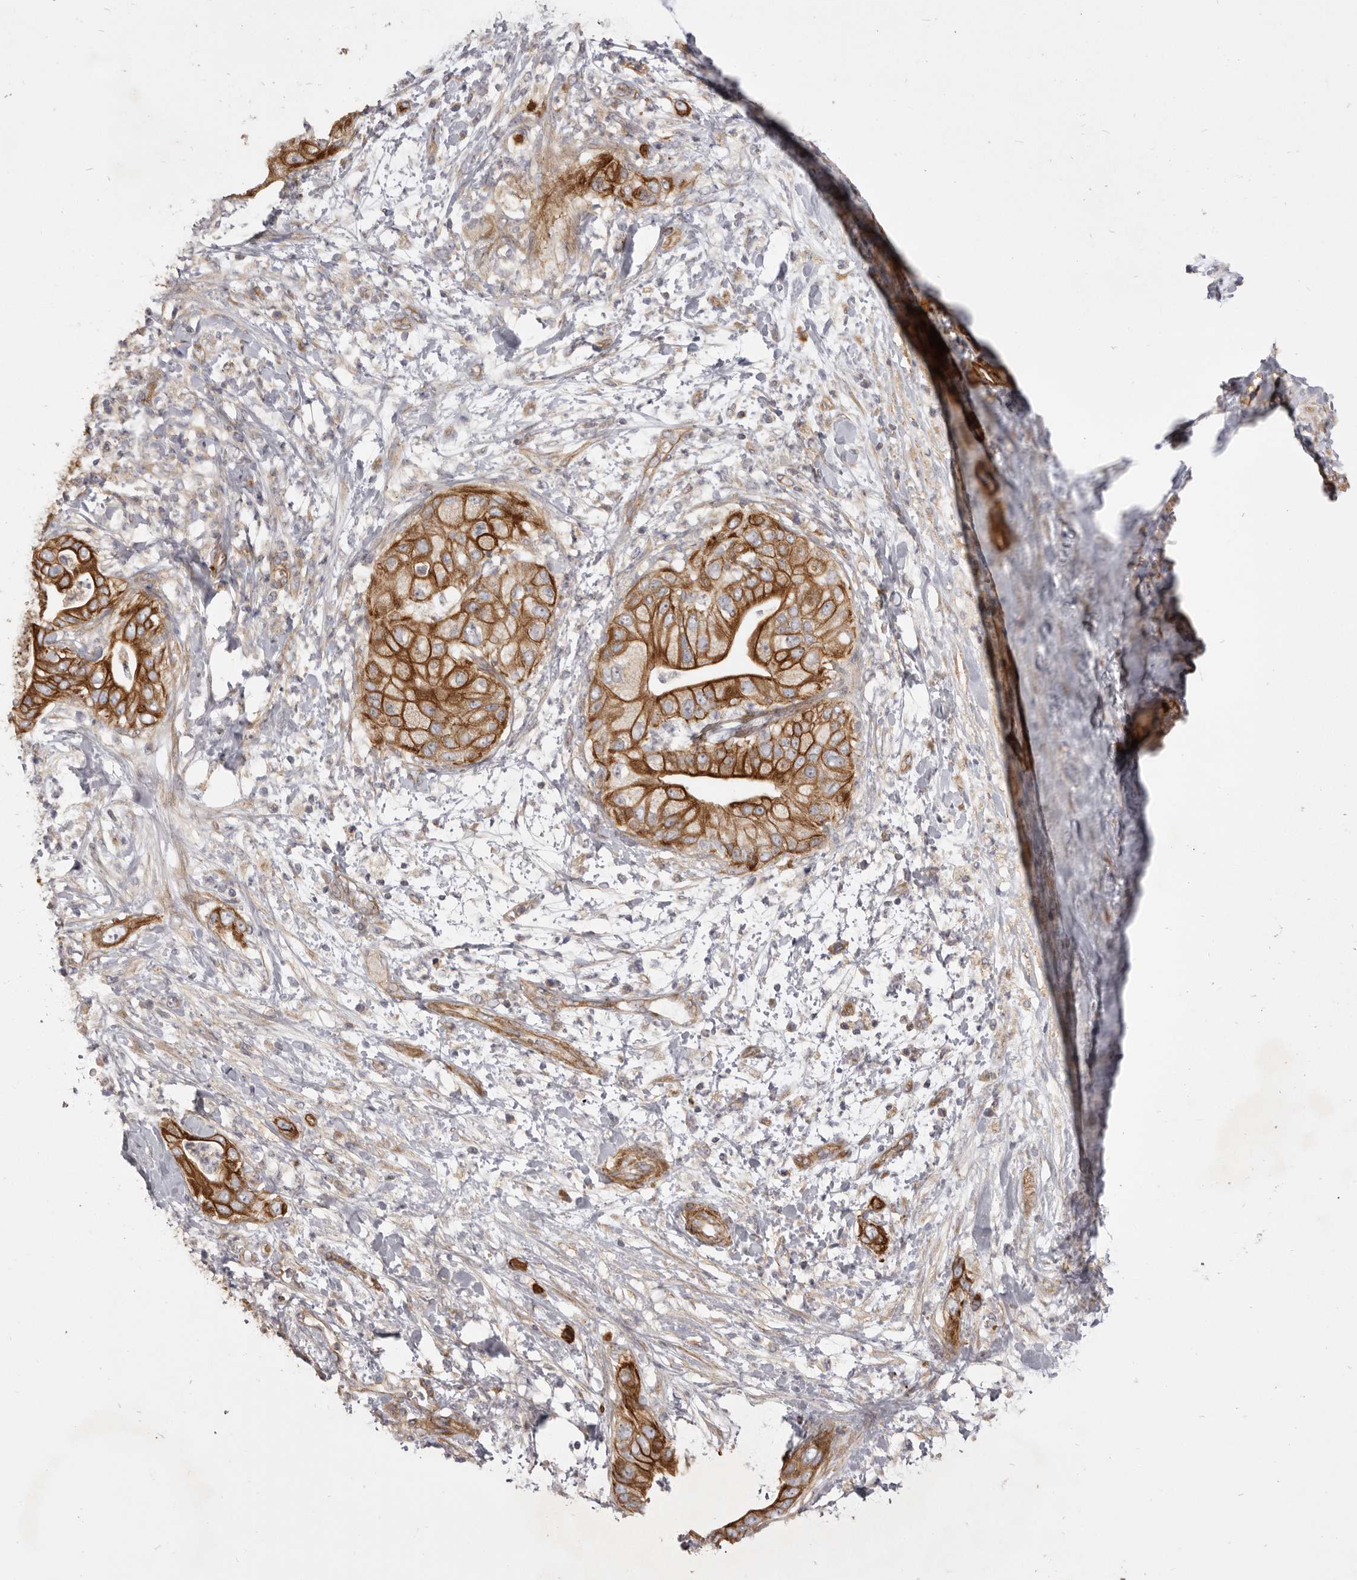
{"staining": {"intensity": "strong", "quantity": ">75%", "location": "cytoplasmic/membranous"}, "tissue": "pancreatic cancer", "cell_type": "Tumor cells", "image_type": "cancer", "snomed": [{"axis": "morphology", "description": "Adenocarcinoma, NOS"}, {"axis": "topography", "description": "Pancreas"}], "caption": "Immunohistochemistry image of neoplastic tissue: human pancreatic cancer stained using immunohistochemistry exhibits high levels of strong protein expression localized specifically in the cytoplasmic/membranous of tumor cells, appearing as a cytoplasmic/membranous brown color.", "gene": "VPS45", "patient": {"sex": "female", "age": 78}}